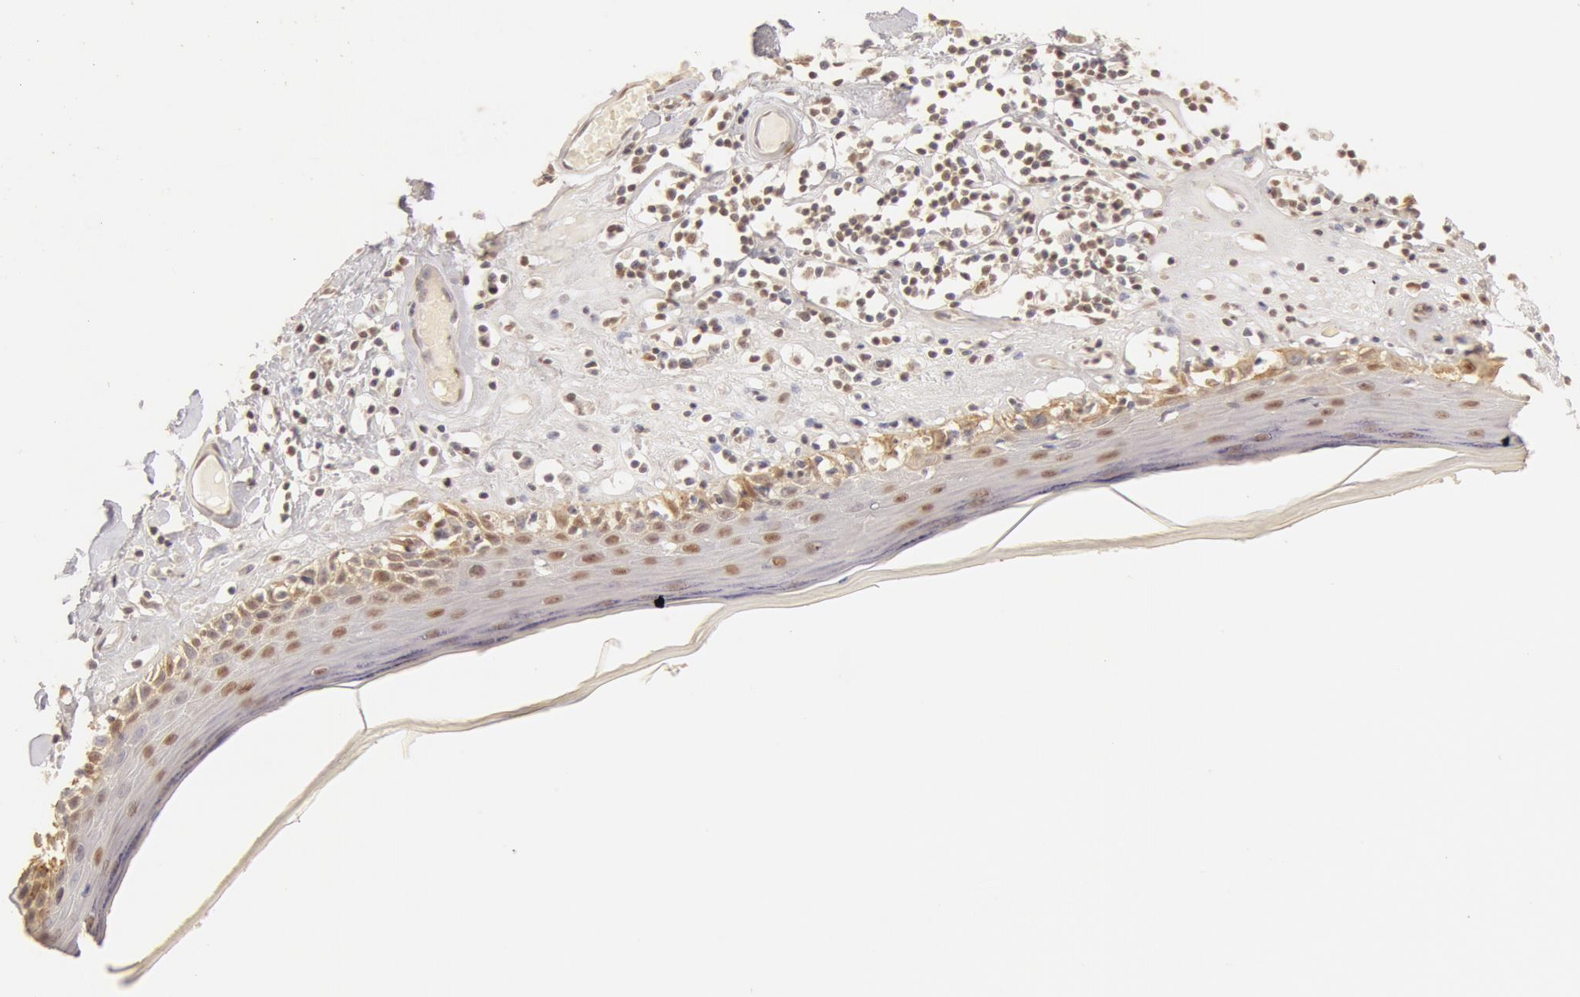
{"staining": {"intensity": "moderate", "quantity": ">75%", "location": "nuclear"}, "tissue": "skin", "cell_type": "Epidermal cells", "image_type": "normal", "snomed": [{"axis": "morphology", "description": "Normal tissue, NOS"}, {"axis": "topography", "description": "Vascular tissue"}, {"axis": "topography", "description": "Vulva"}, {"axis": "topography", "description": "Peripheral nerve tissue"}], "caption": "Immunohistochemistry (IHC) staining of normal skin, which demonstrates medium levels of moderate nuclear expression in approximately >75% of epidermal cells indicating moderate nuclear protein expression. The staining was performed using DAB (3,3'-diaminobenzidine) (brown) for protein detection and nuclei were counterstained in hematoxylin (blue).", "gene": "SNRNP70", "patient": {"sex": "female", "age": 86}}